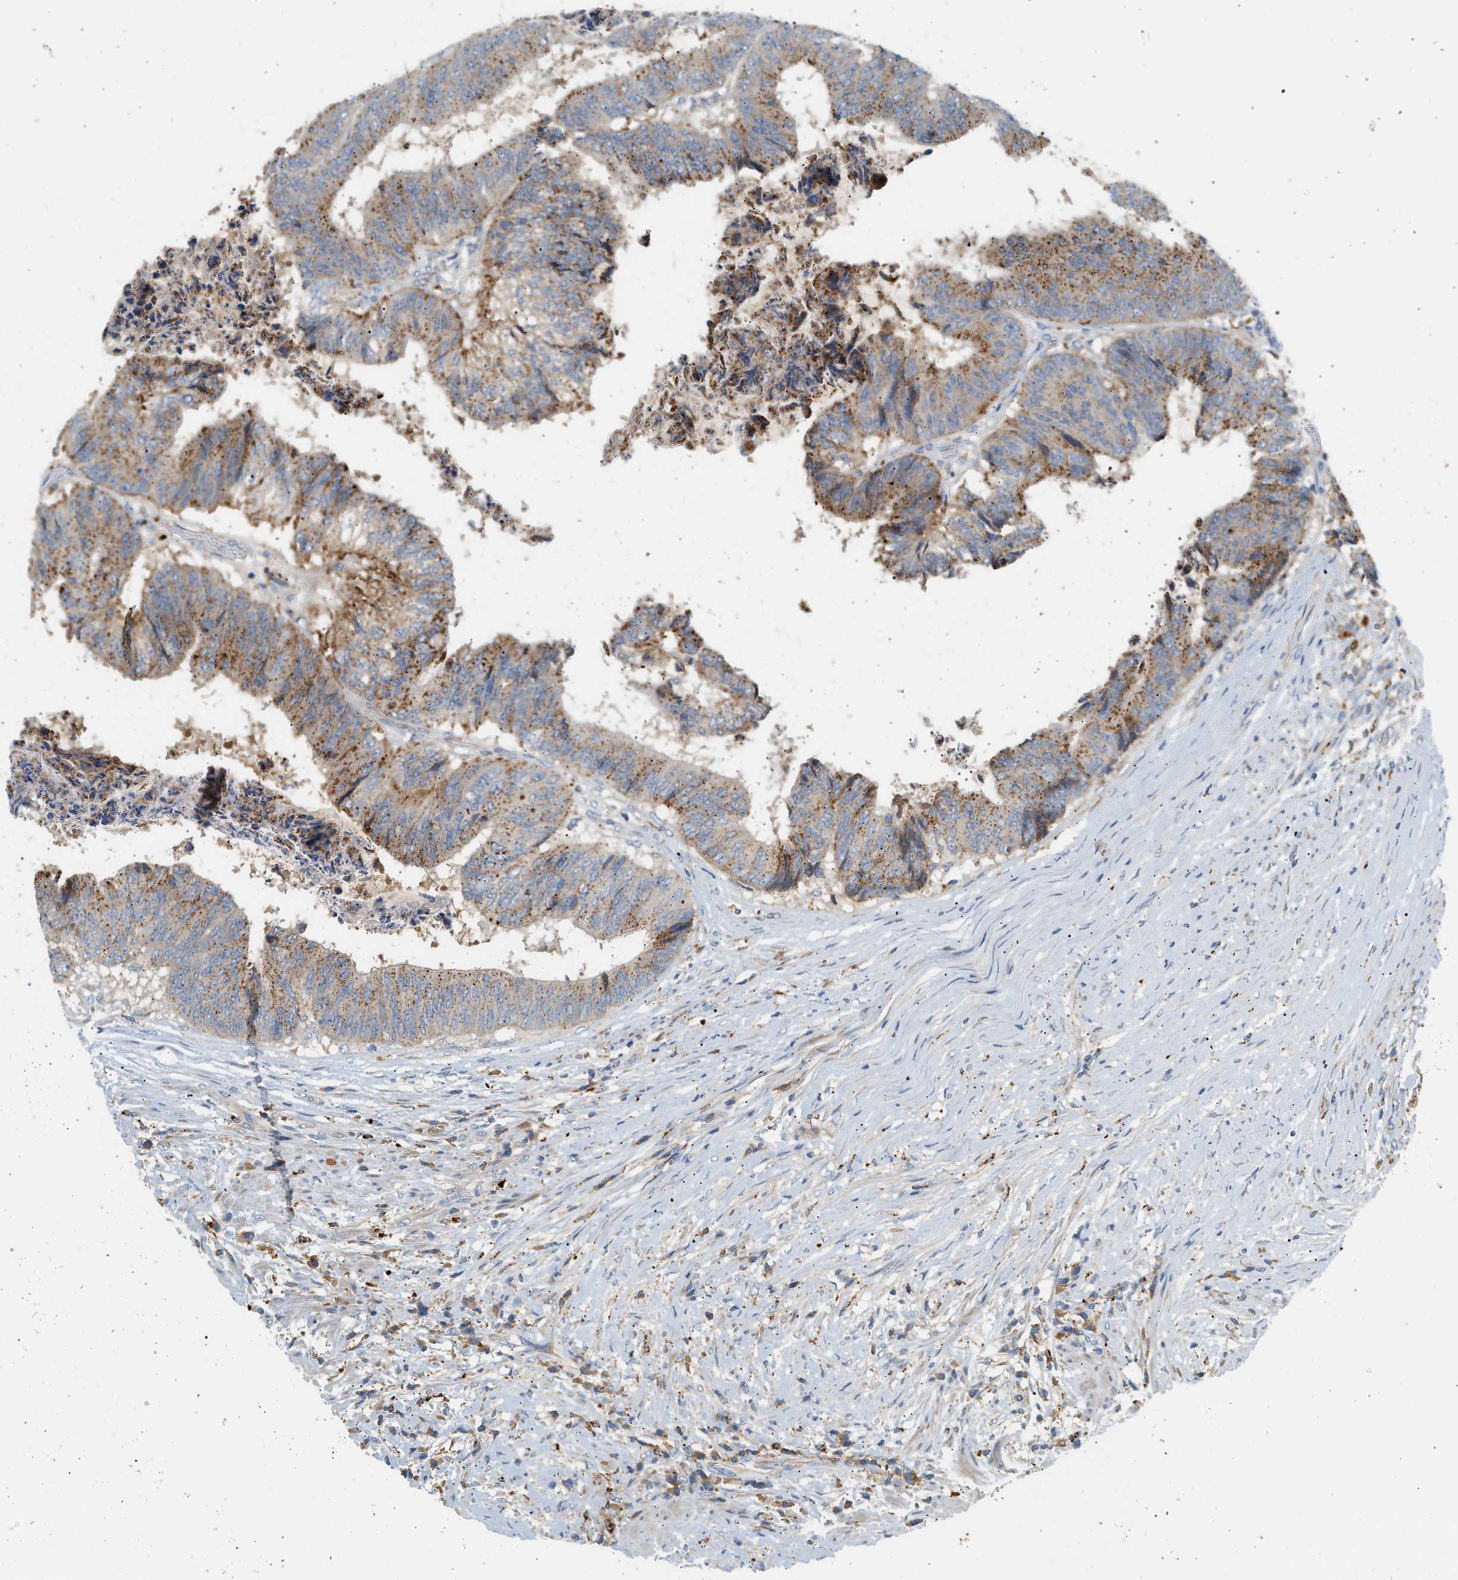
{"staining": {"intensity": "moderate", "quantity": ">75%", "location": "cytoplasmic/membranous"}, "tissue": "colorectal cancer", "cell_type": "Tumor cells", "image_type": "cancer", "snomed": [{"axis": "morphology", "description": "Adenocarcinoma, NOS"}, {"axis": "topography", "description": "Rectum"}], "caption": "Human colorectal cancer (adenocarcinoma) stained with a brown dye shows moderate cytoplasmic/membranous positive expression in about >75% of tumor cells.", "gene": "ENTHD1", "patient": {"sex": "male", "age": 72}}